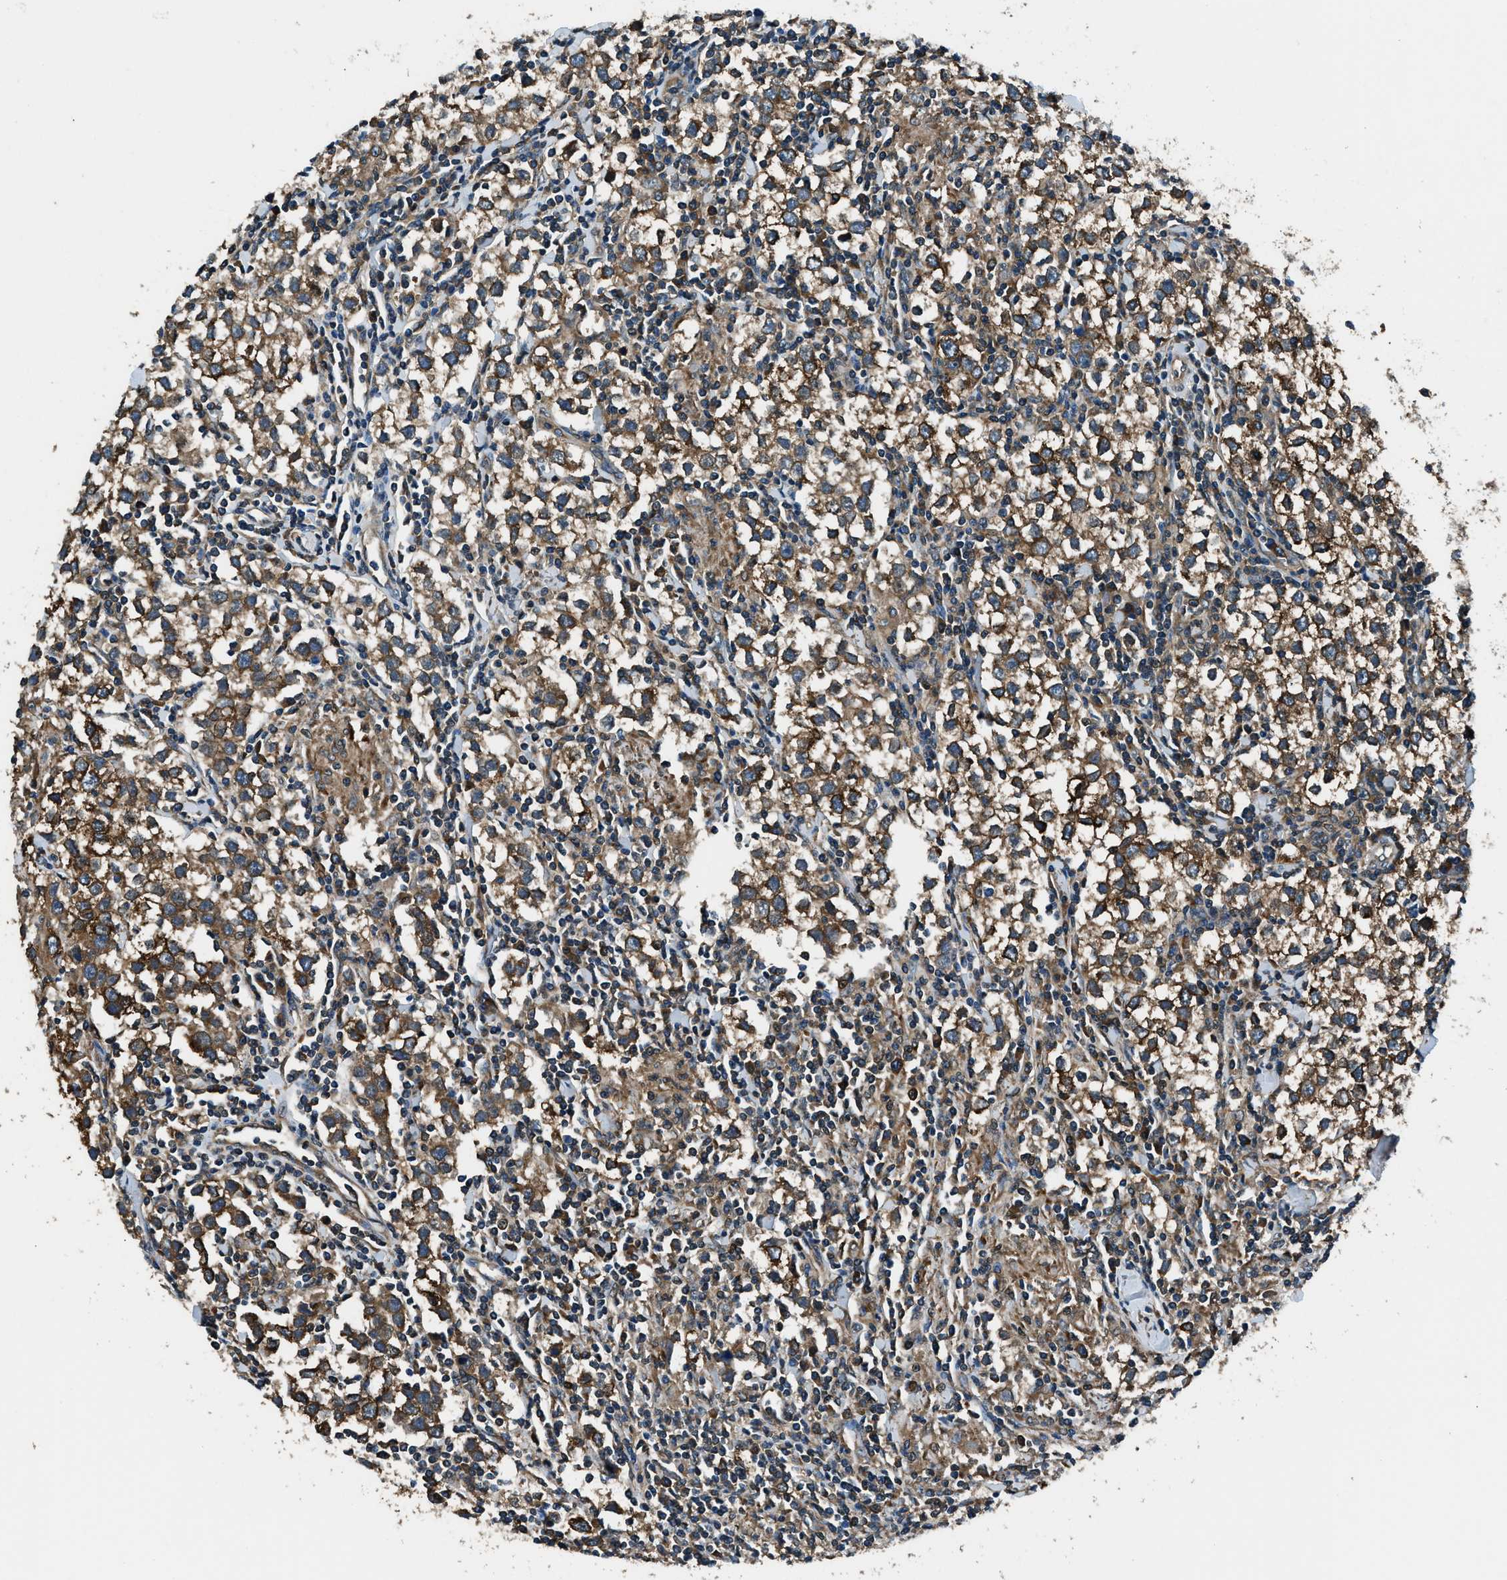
{"staining": {"intensity": "strong", "quantity": ">75%", "location": "cytoplasmic/membranous"}, "tissue": "testis cancer", "cell_type": "Tumor cells", "image_type": "cancer", "snomed": [{"axis": "morphology", "description": "Seminoma, NOS"}, {"axis": "morphology", "description": "Carcinoma, Embryonal, NOS"}, {"axis": "topography", "description": "Testis"}], "caption": "Protein expression by immunohistochemistry (IHC) reveals strong cytoplasmic/membranous expression in about >75% of tumor cells in testis cancer (embryonal carcinoma). The staining was performed using DAB to visualize the protein expression in brown, while the nuclei were stained in blue with hematoxylin (Magnification: 20x).", "gene": "ARFGAP2", "patient": {"sex": "male", "age": 36}}